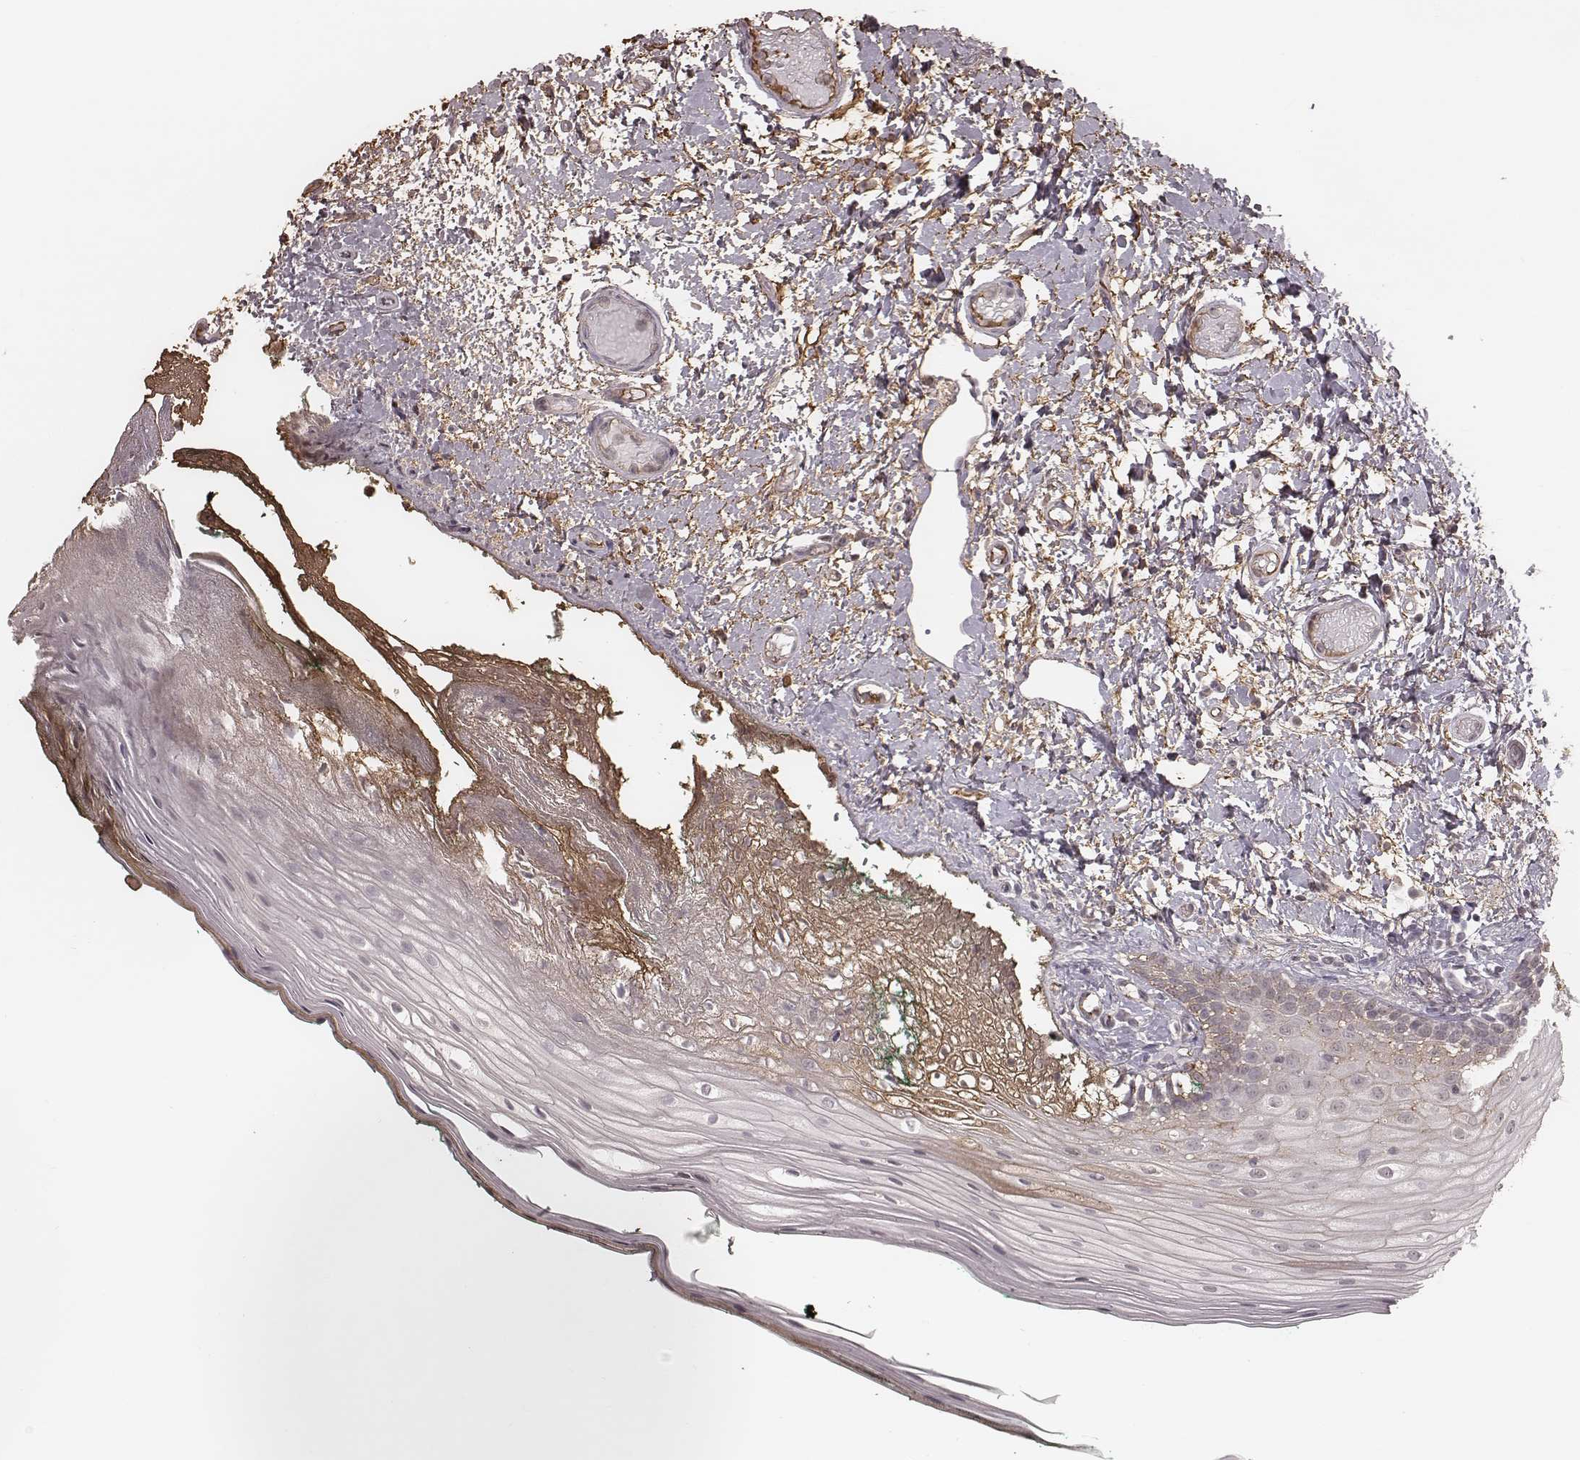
{"staining": {"intensity": "weak", "quantity": "<25%", "location": "cytoplasmic/membranous"}, "tissue": "oral mucosa", "cell_type": "Squamous epithelial cells", "image_type": "normal", "snomed": [{"axis": "morphology", "description": "Normal tissue, NOS"}, {"axis": "topography", "description": "Oral tissue"}], "caption": "A micrograph of oral mucosa stained for a protein shows no brown staining in squamous epithelial cells. The staining is performed using DAB (3,3'-diaminobenzidine) brown chromogen with nuclei counter-stained in using hematoxylin.", "gene": "IL5", "patient": {"sex": "female", "age": 83}}